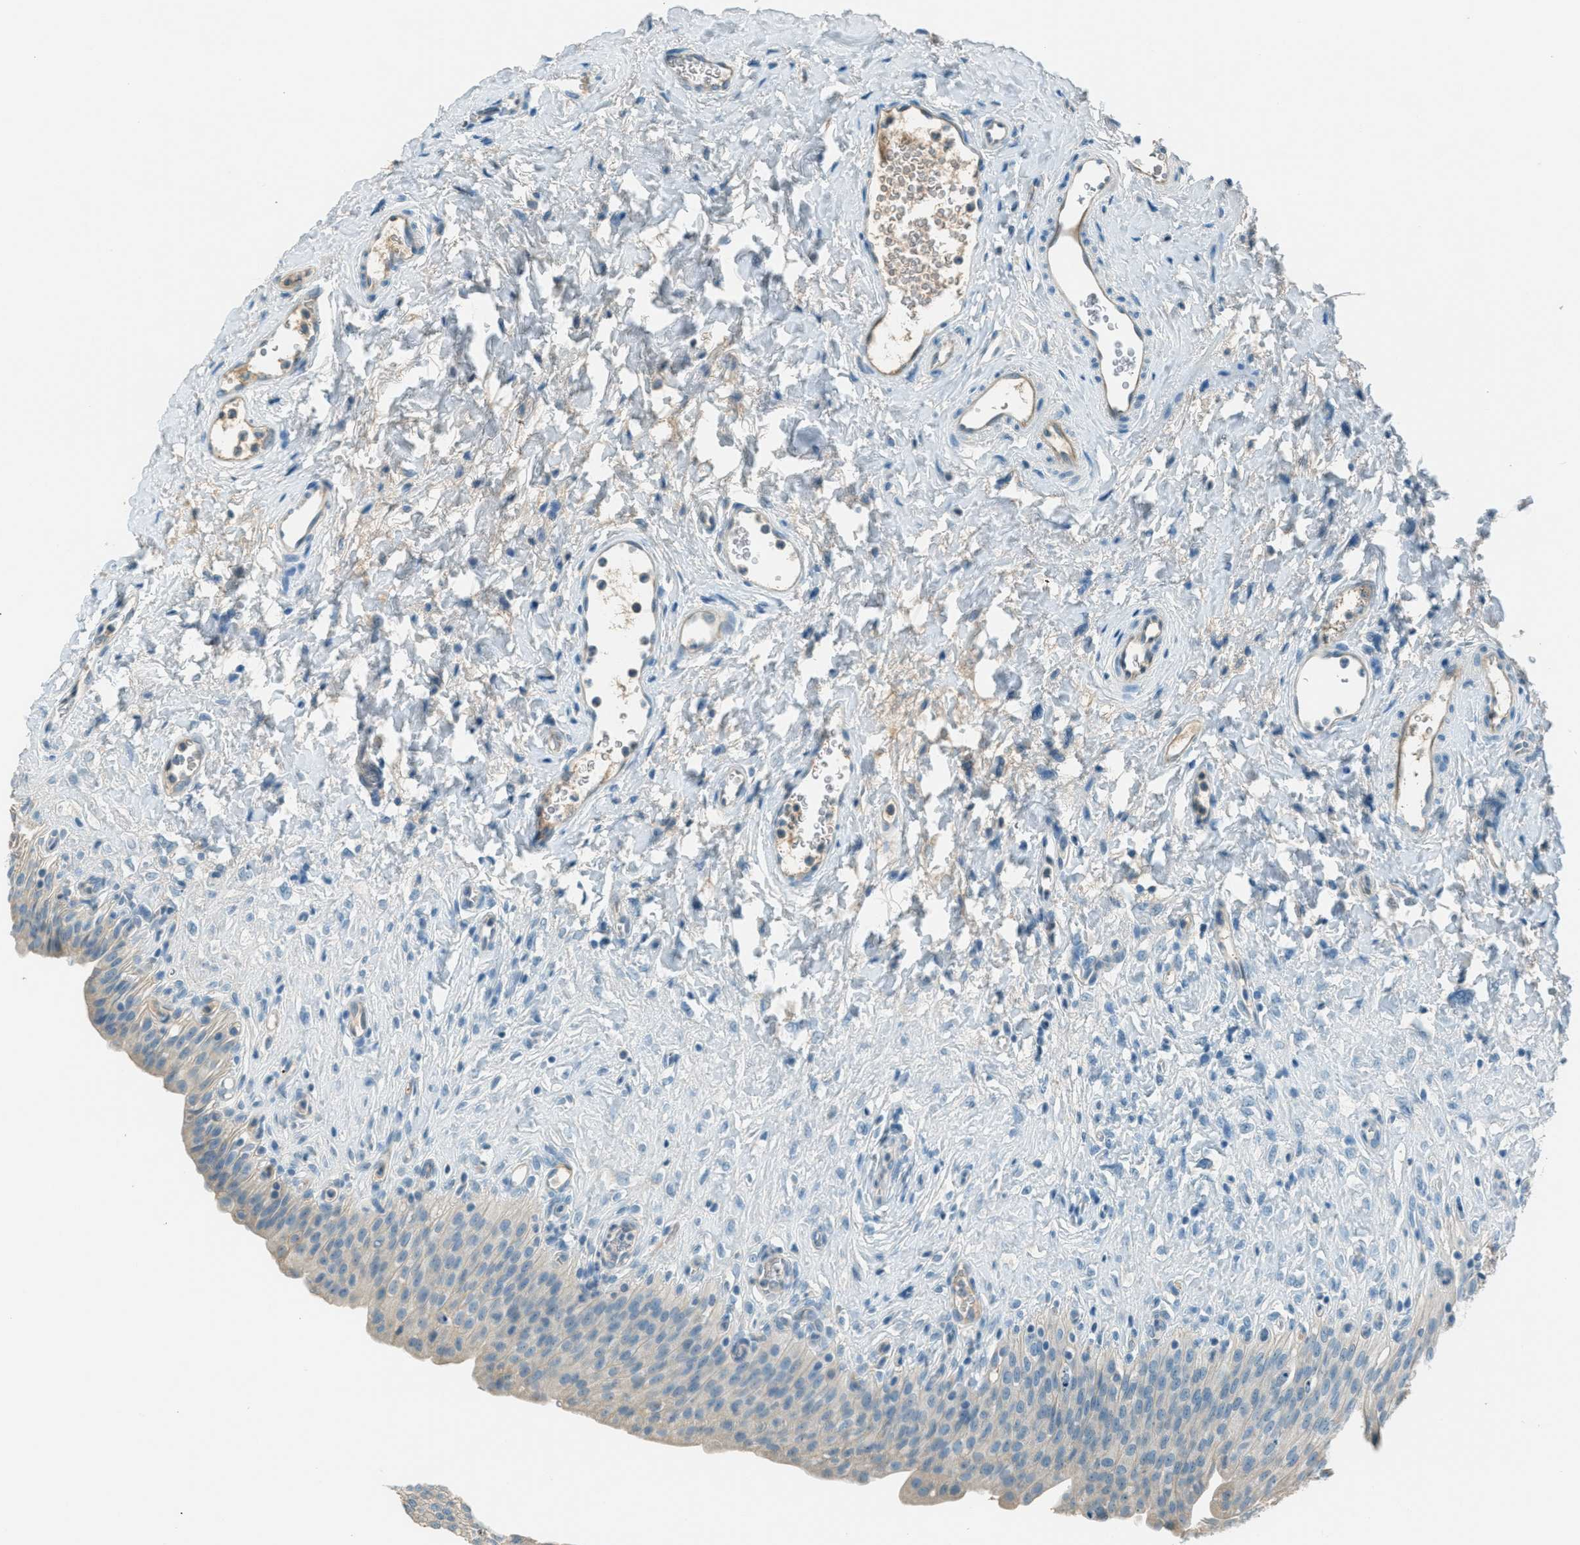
{"staining": {"intensity": "weak", "quantity": ">75%", "location": "cytoplasmic/membranous"}, "tissue": "urinary bladder", "cell_type": "Urothelial cells", "image_type": "normal", "snomed": [{"axis": "morphology", "description": "Urothelial carcinoma, High grade"}, {"axis": "topography", "description": "Urinary bladder"}], "caption": "Weak cytoplasmic/membranous staining for a protein is present in about >75% of urothelial cells of unremarkable urinary bladder using immunohistochemistry.", "gene": "MSLN", "patient": {"sex": "male", "age": 46}}